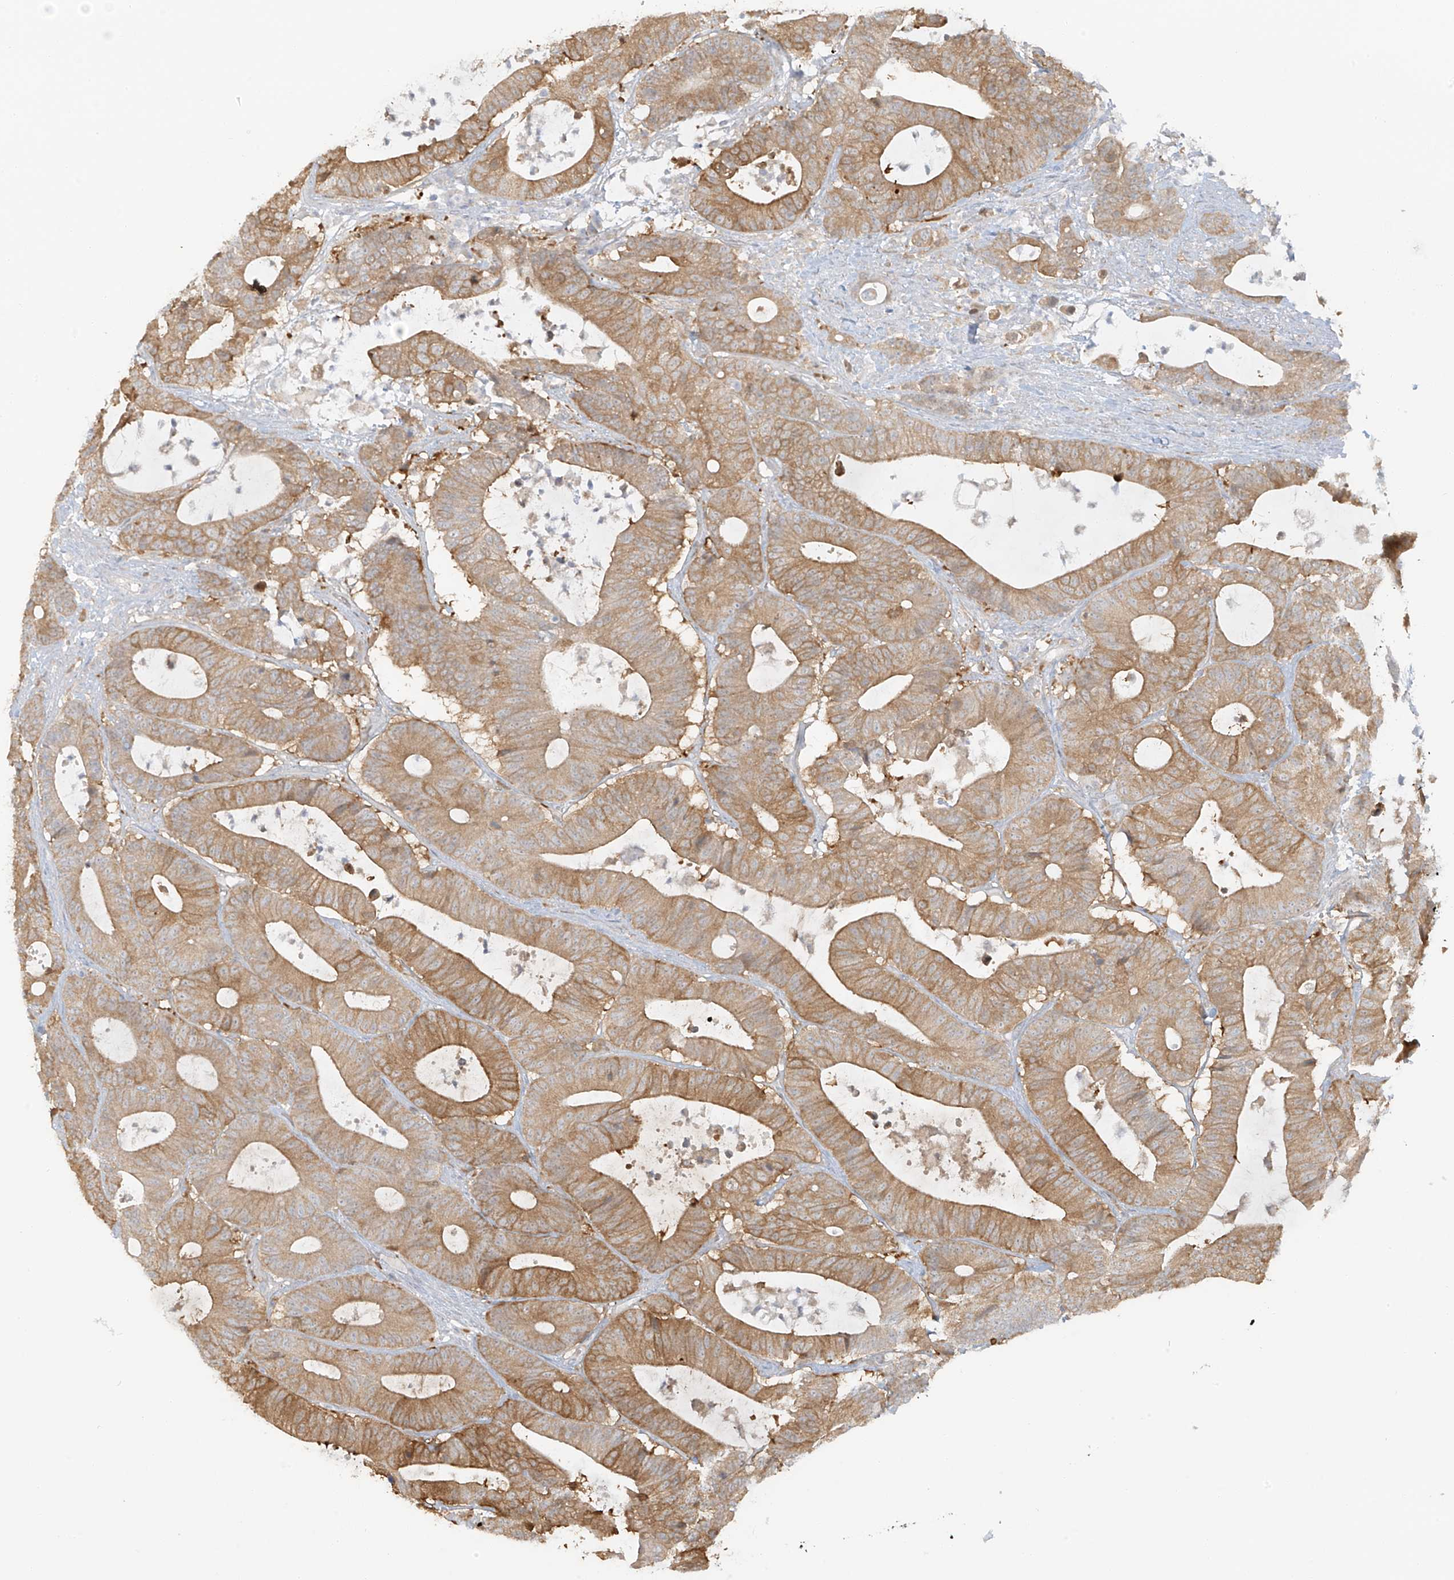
{"staining": {"intensity": "moderate", "quantity": ">75%", "location": "cytoplasmic/membranous"}, "tissue": "colorectal cancer", "cell_type": "Tumor cells", "image_type": "cancer", "snomed": [{"axis": "morphology", "description": "Adenocarcinoma, NOS"}, {"axis": "topography", "description": "Colon"}], "caption": "The histopathology image displays a brown stain indicating the presence of a protein in the cytoplasmic/membranous of tumor cells in colorectal cancer (adenocarcinoma).", "gene": "UPK1B", "patient": {"sex": "female", "age": 84}}